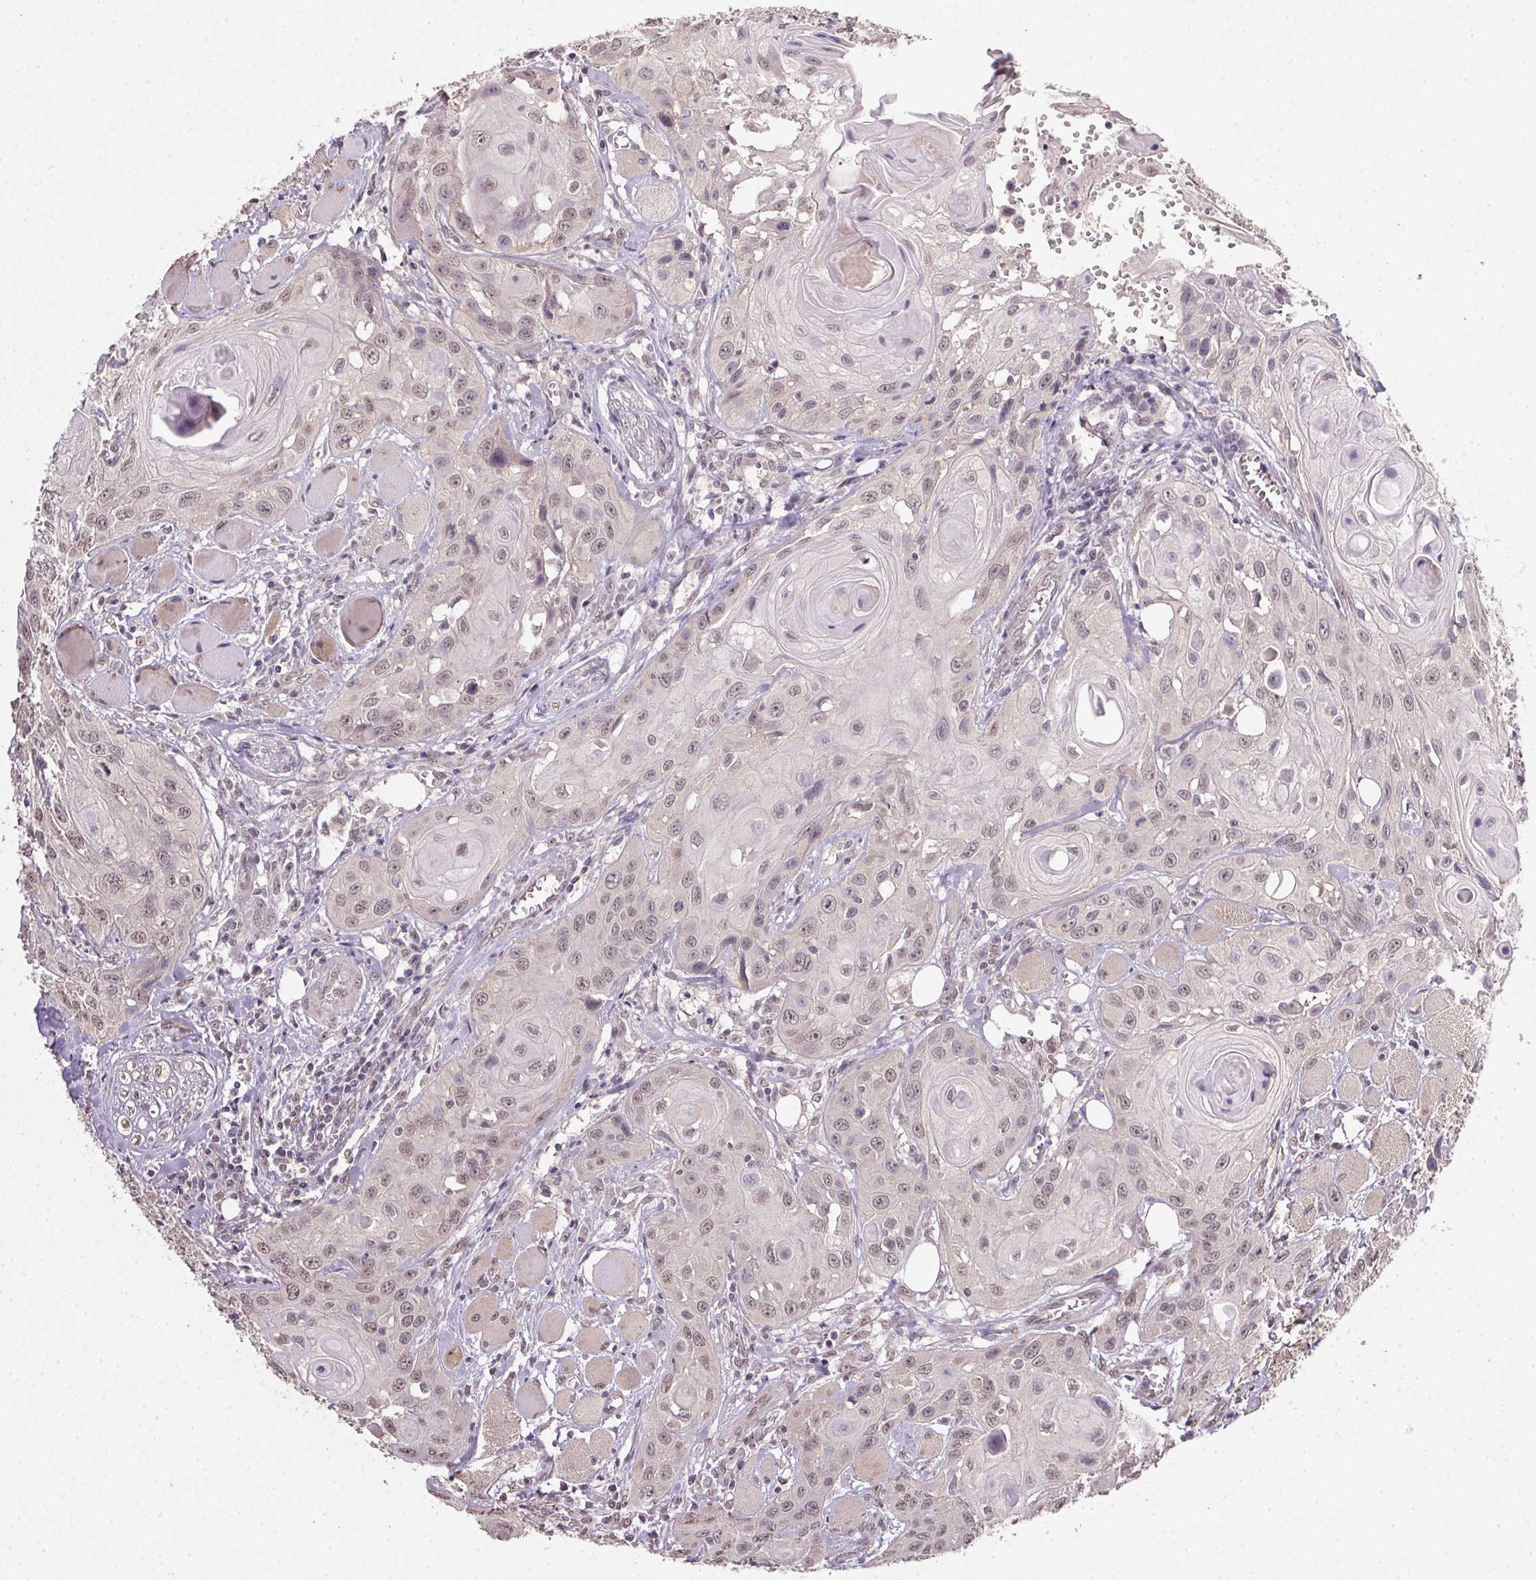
{"staining": {"intensity": "weak", "quantity": ">75%", "location": "nuclear"}, "tissue": "head and neck cancer", "cell_type": "Tumor cells", "image_type": "cancer", "snomed": [{"axis": "morphology", "description": "Squamous cell carcinoma, NOS"}, {"axis": "topography", "description": "Oral tissue"}, {"axis": "topography", "description": "Head-Neck"}], "caption": "Weak nuclear protein expression is seen in approximately >75% of tumor cells in head and neck squamous cell carcinoma. Ihc stains the protein of interest in brown and the nuclei are stained blue.", "gene": "PPP4R4", "patient": {"sex": "male", "age": 58}}